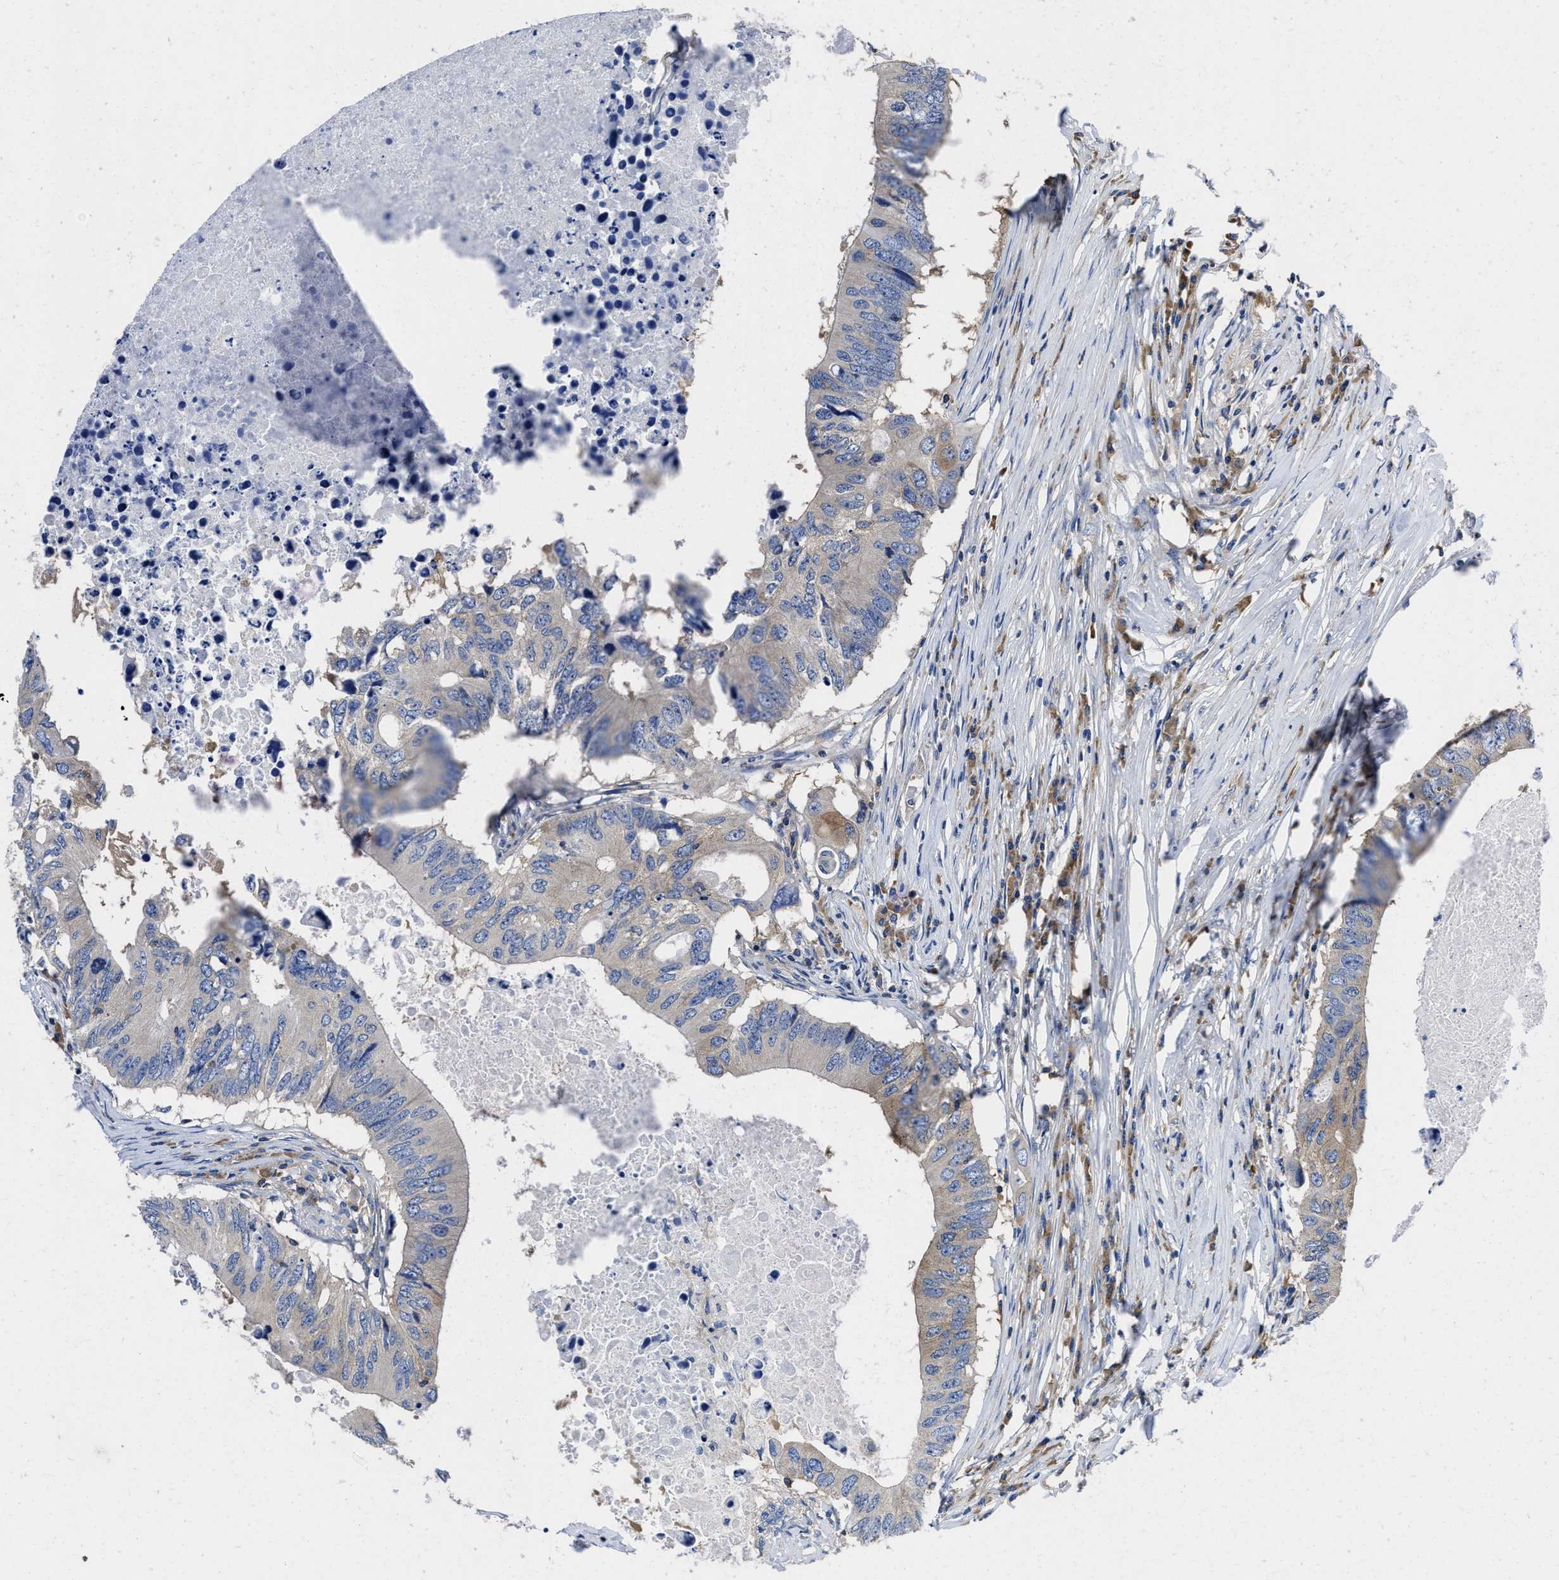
{"staining": {"intensity": "weak", "quantity": "<25%", "location": "cytoplasmic/membranous"}, "tissue": "colorectal cancer", "cell_type": "Tumor cells", "image_type": "cancer", "snomed": [{"axis": "morphology", "description": "Adenocarcinoma, NOS"}, {"axis": "topography", "description": "Colon"}], "caption": "IHC photomicrograph of colorectal cancer (adenocarcinoma) stained for a protein (brown), which exhibits no positivity in tumor cells. The staining is performed using DAB (3,3'-diaminobenzidine) brown chromogen with nuclei counter-stained in using hematoxylin.", "gene": "YARS1", "patient": {"sex": "male", "age": 71}}